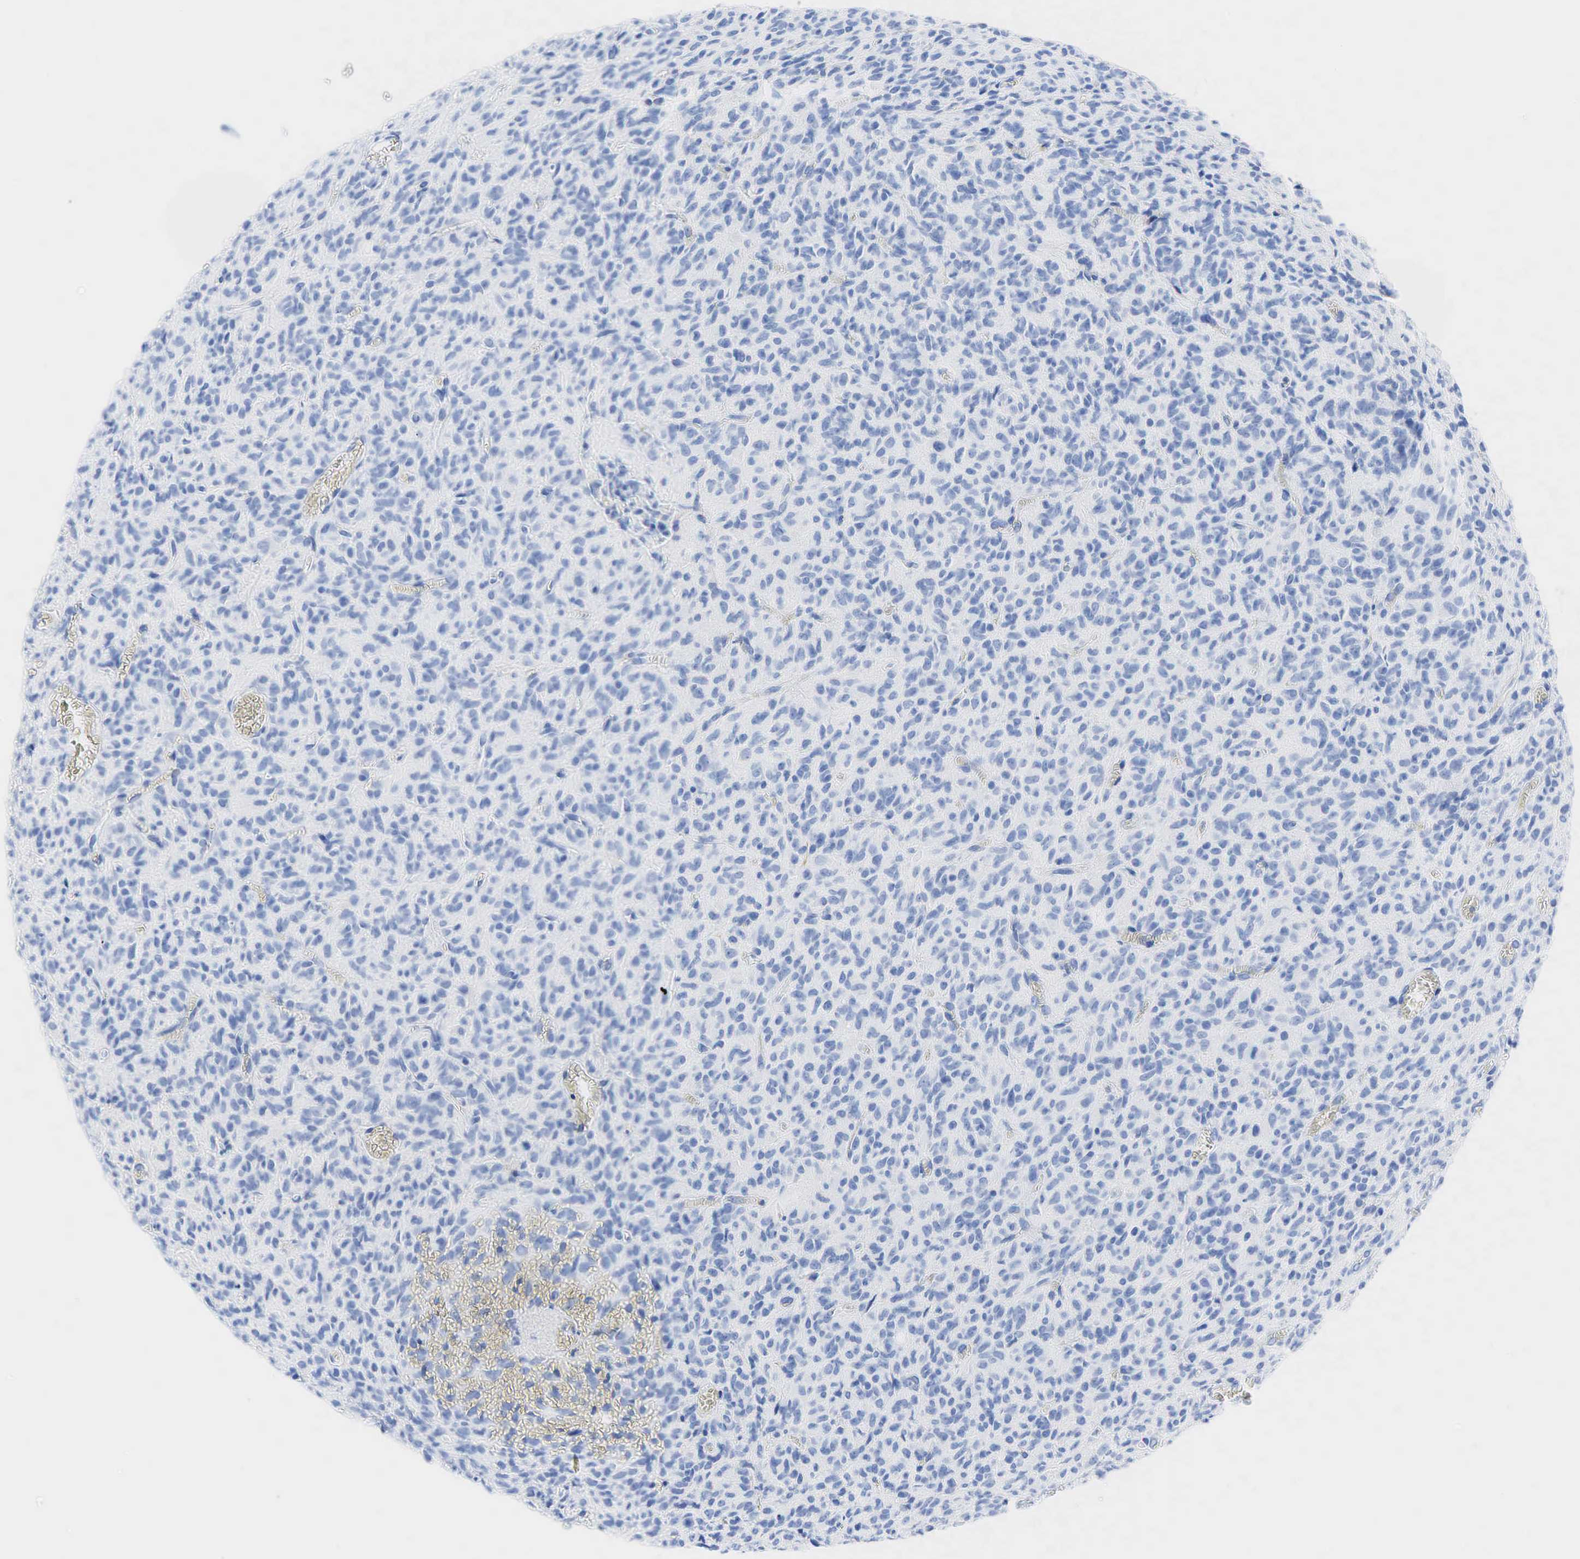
{"staining": {"intensity": "negative", "quantity": "none", "location": "none"}, "tissue": "glioma", "cell_type": "Tumor cells", "image_type": "cancer", "snomed": [{"axis": "morphology", "description": "Glioma, malignant, High grade"}, {"axis": "topography", "description": "Brain"}], "caption": "A micrograph of malignant glioma (high-grade) stained for a protein displays no brown staining in tumor cells. Nuclei are stained in blue.", "gene": "INHA", "patient": {"sex": "male", "age": 56}}